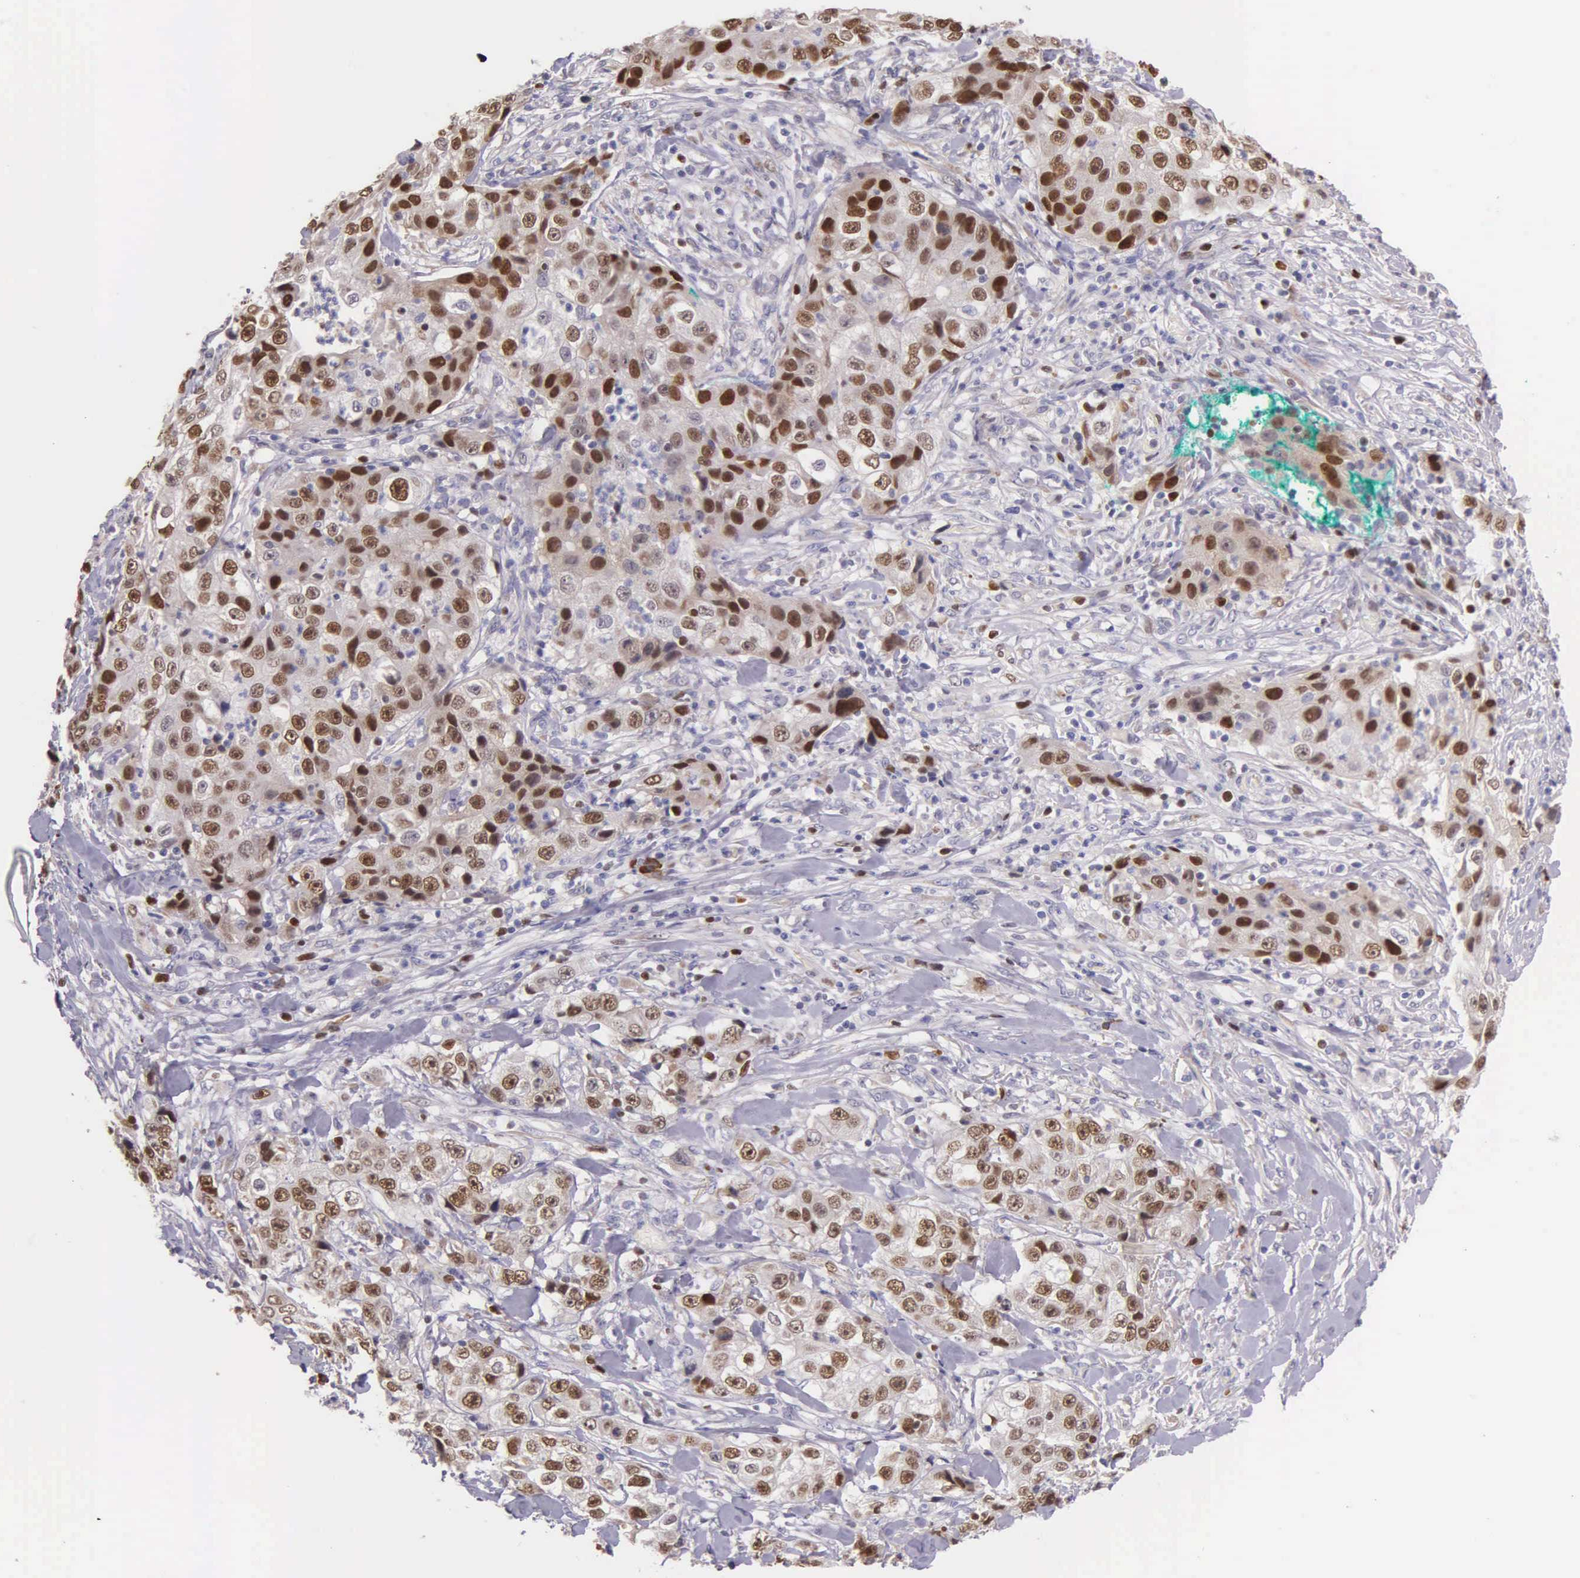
{"staining": {"intensity": "moderate", "quantity": ">75%", "location": "nuclear"}, "tissue": "lung cancer", "cell_type": "Tumor cells", "image_type": "cancer", "snomed": [{"axis": "morphology", "description": "Squamous cell carcinoma, NOS"}, {"axis": "topography", "description": "Lung"}], "caption": "This photomicrograph demonstrates immunohistochemistry staining of lung cancer (squamous cell carcinoma), with medium moderate nuclear expression in about >75% of tumor cells.", "gene": "MCM5", "patient": {"sex": "male", "age": 64}}